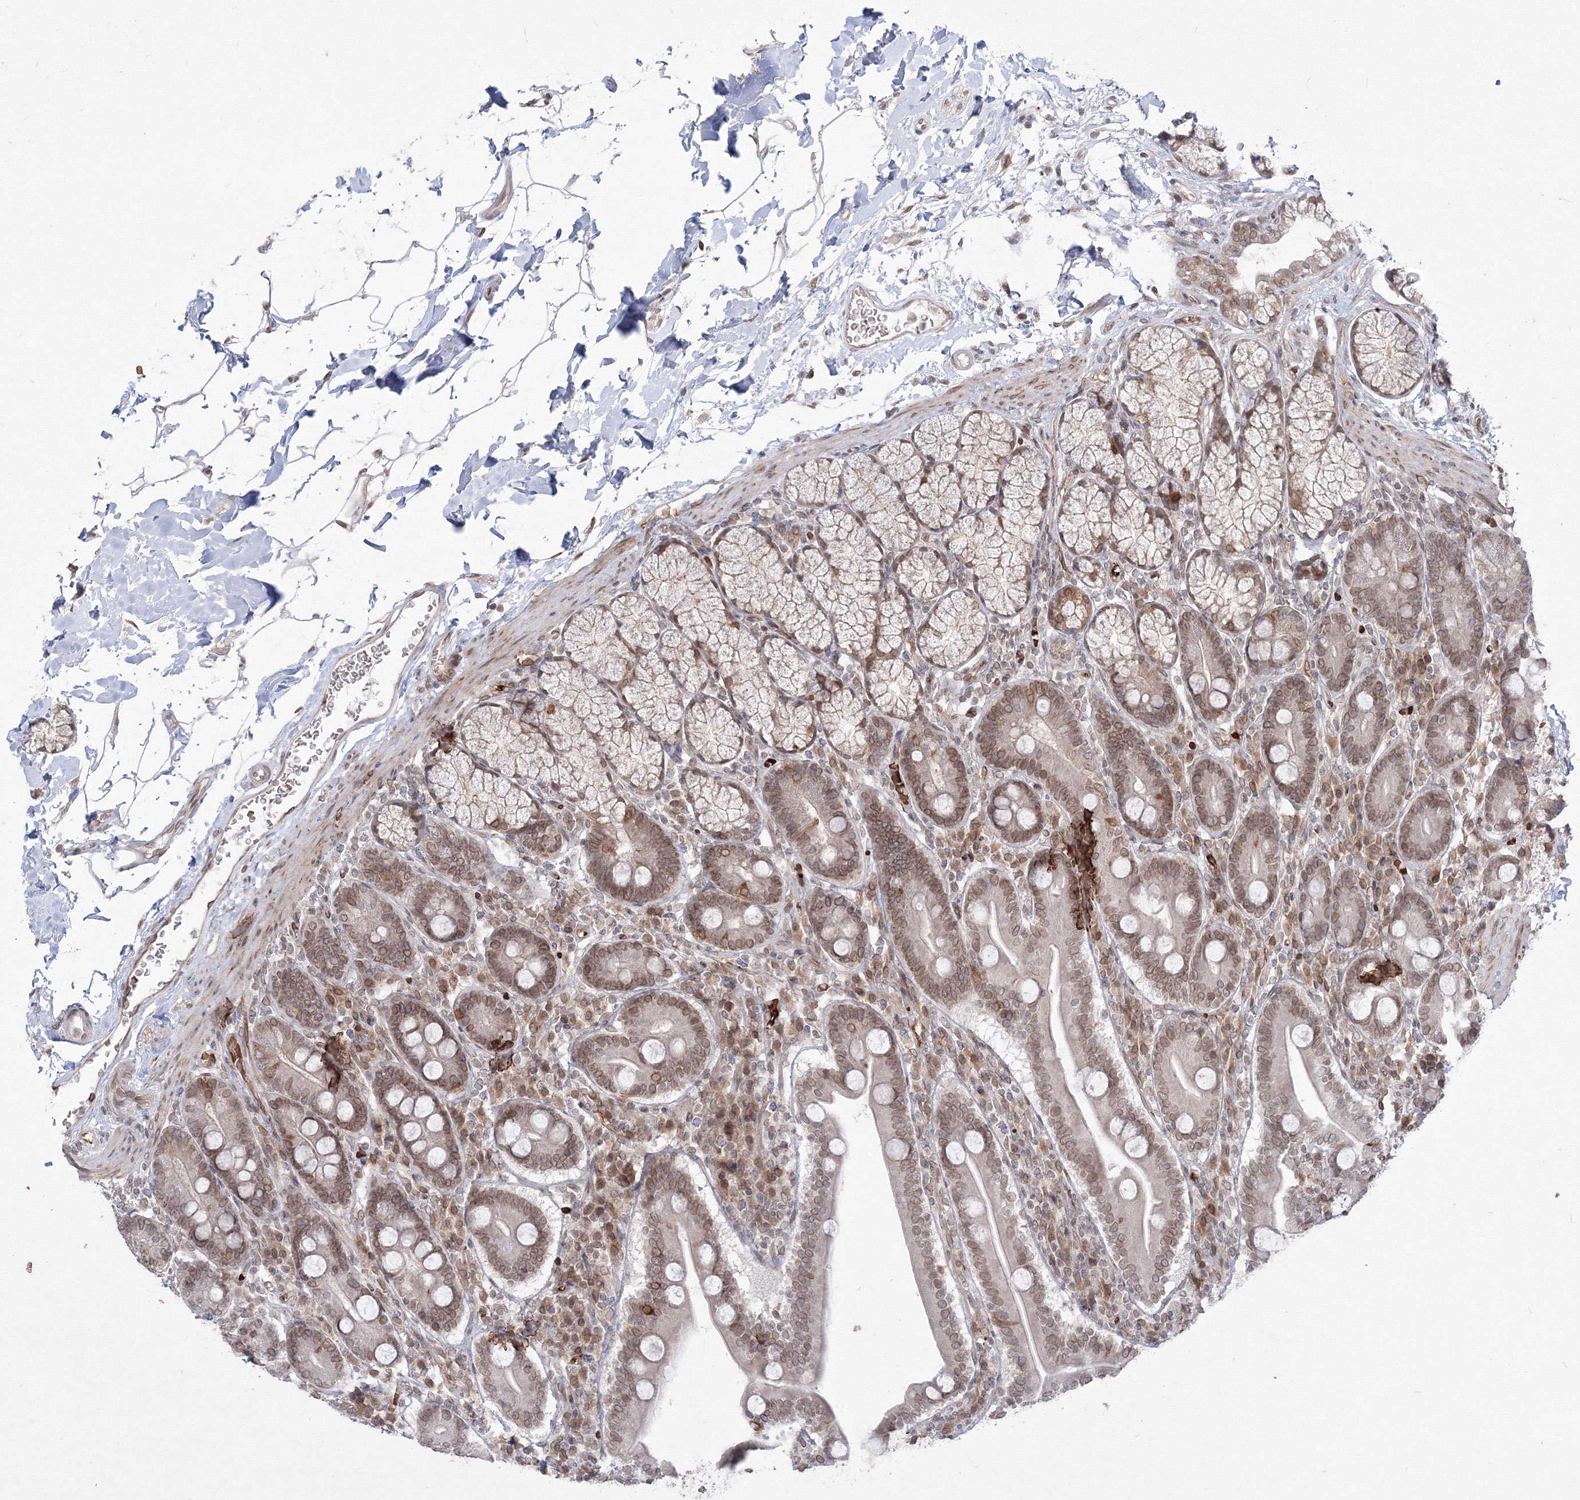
{"staining": {"intensity": "moderate", "quantity": ">75%", "location": "cytoplasmic/membranous,nuclear"}, "tissue": "duodenum", "cell_type": "Glandular cells", "image_type": "normal", "snomed": [{"axis": "morphology", "description": "Normal tissue, NOS"}, {"axis": "topography", "description": "Duodenum"}], "caption": "High-power microscopy captured an immunohistochemistry image of unremarkable duodenum, revealing moderate cytoplasmic/membranous,nuclear positivity in approximately >75% of glandular cells.", "gene": "DNAJB2", "patient": {"sex": "male", "age": 35}}